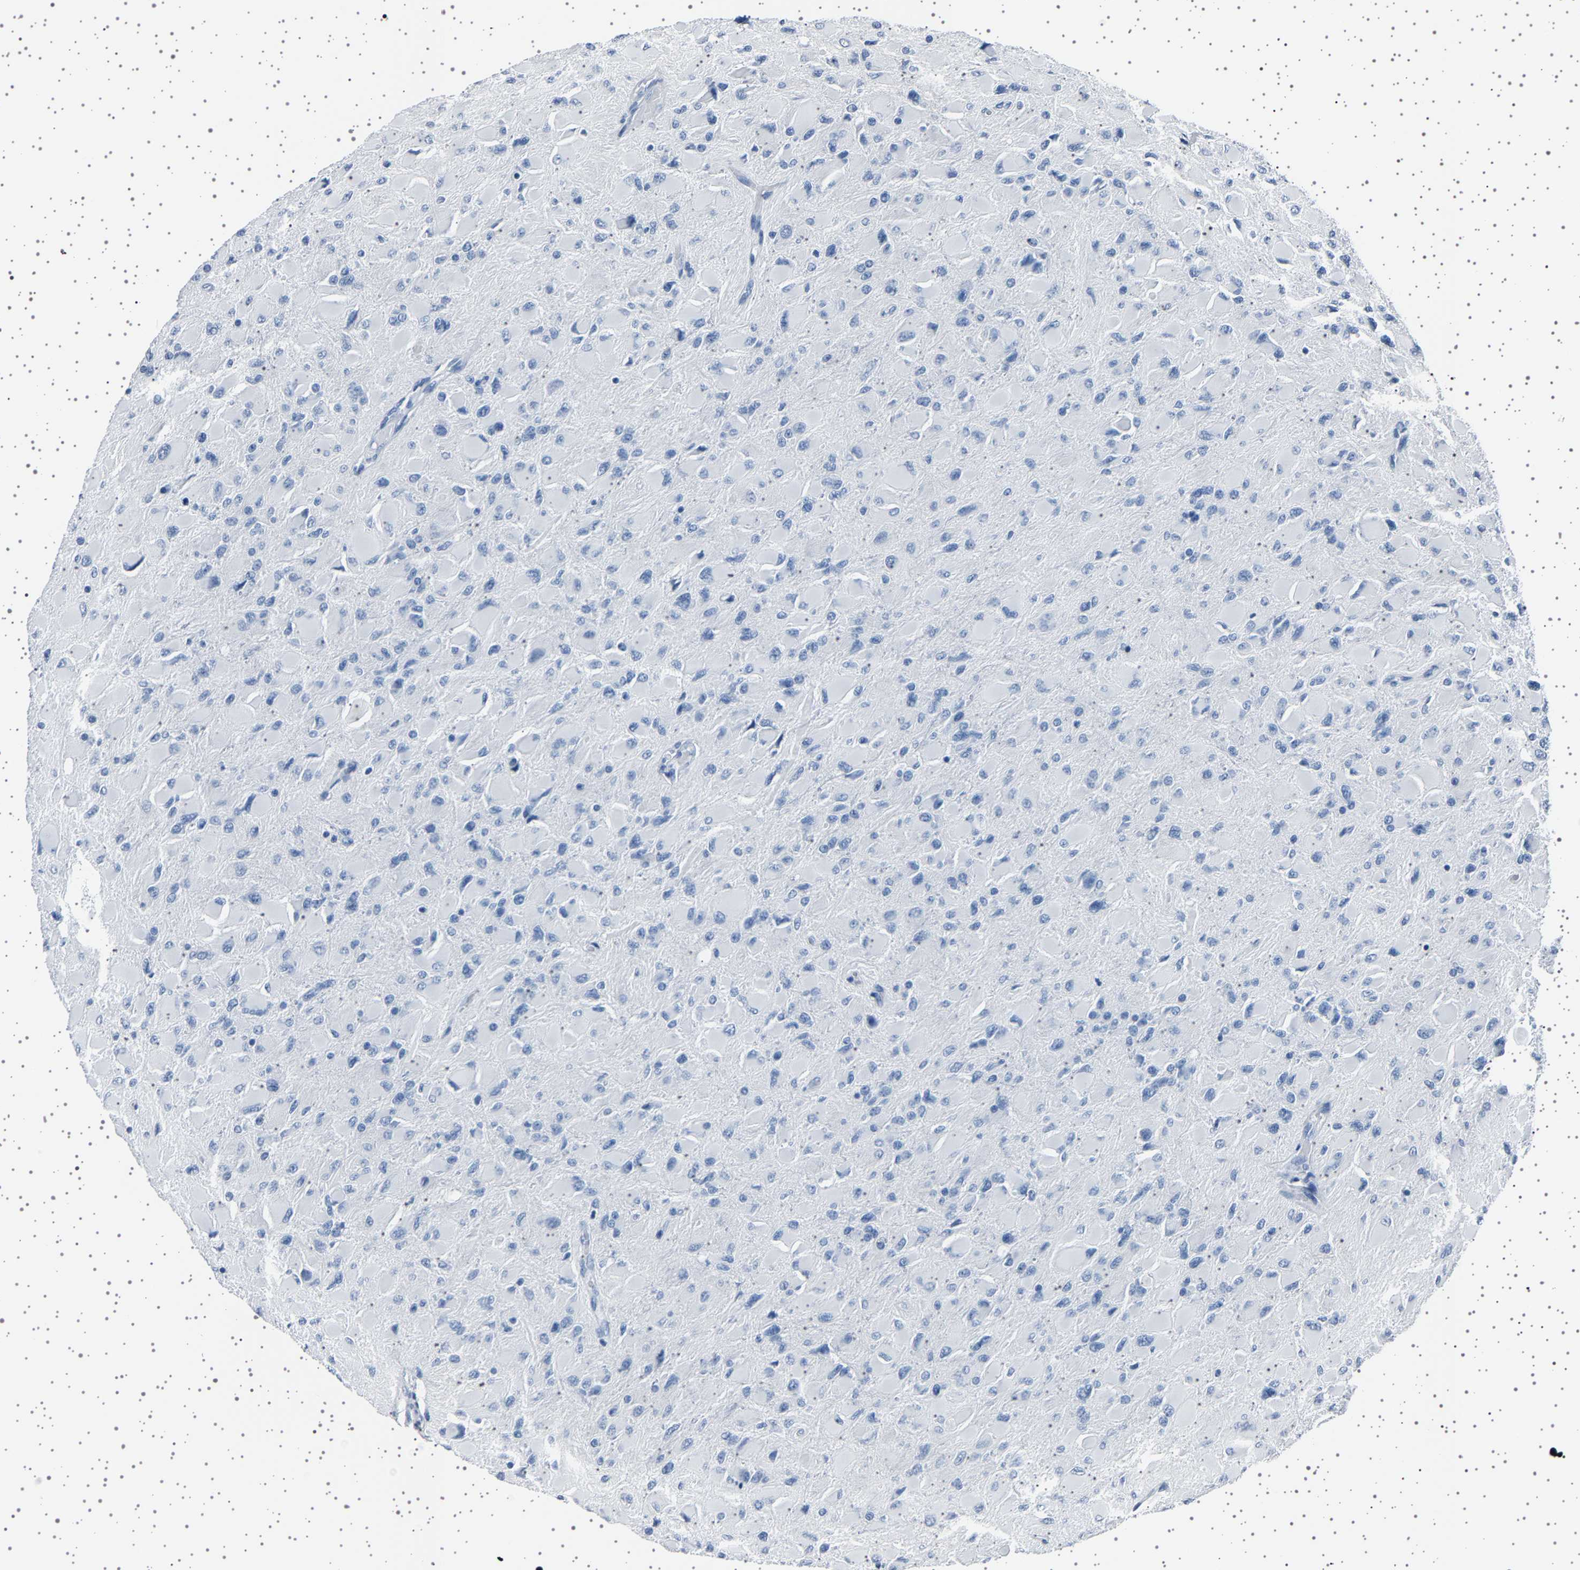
{"staining": {"intensity": "negative", "quantity": "none", "location": "none"}, "tissue": "glioma", "cell_type": "Tumor cells", "image_type": "cancer", "snomed": [{"axis": "morphology", "description": "Glioma, malignant, High grade"}, {"axis": "topography", "description": "Cerebral cortex"}], "caption": "The photomicrograph displays no significant staining in tumor cells of glioma. The staining is performed using DAB (3,3'-diaminobenzidine) brown chromogen with nuclei counter-stained in using hematoxylin.", "gene": "TFF3", "patient": {"sex": "female", "age": 36}}